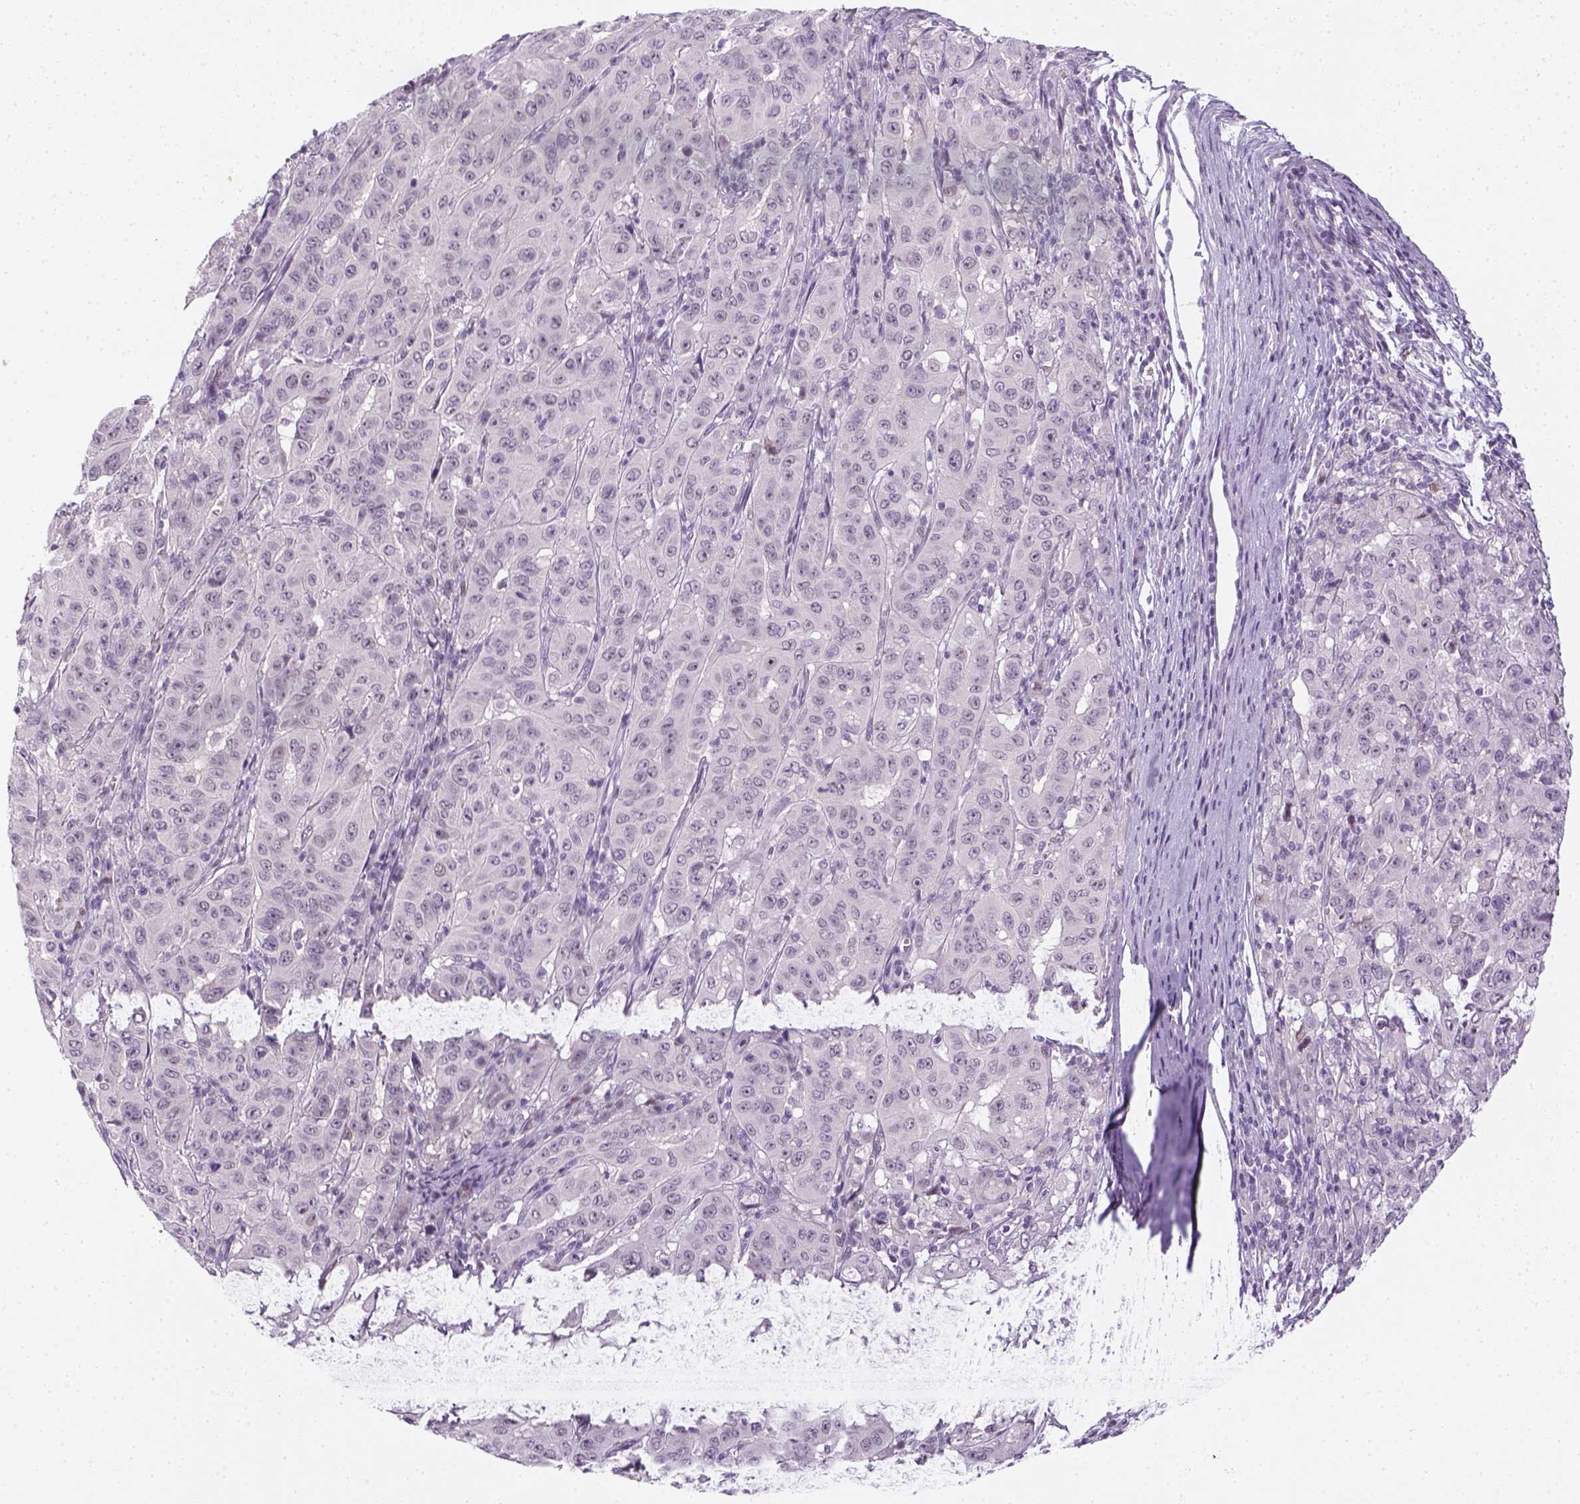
{"staining": {"intensity": "negative", "quantity": "none", "location": "none"}, "tissue": "pancreatic cancer", "cell_type": "Tumor cells", "image_type": "cancer", "snomed": [{"axis": "morphology", "description": "Adenocarcinoma, NOS"}, {"axis": "topography", "description": "Pancreas"}], "caption": "IHC micrograph of pancreatic adenocarcinoma stained for a protein (brown), which shows no positivity in tumor cells. The staining was performed using DAB (3,3'-diaminobenzidine) to visualize the protein expression in brown, while the nuclei were stained in blue with hematoxylin (Magnification: 20x).", "gene": "MAGEB3", "patient": {"sex": "male", "age": 63}}